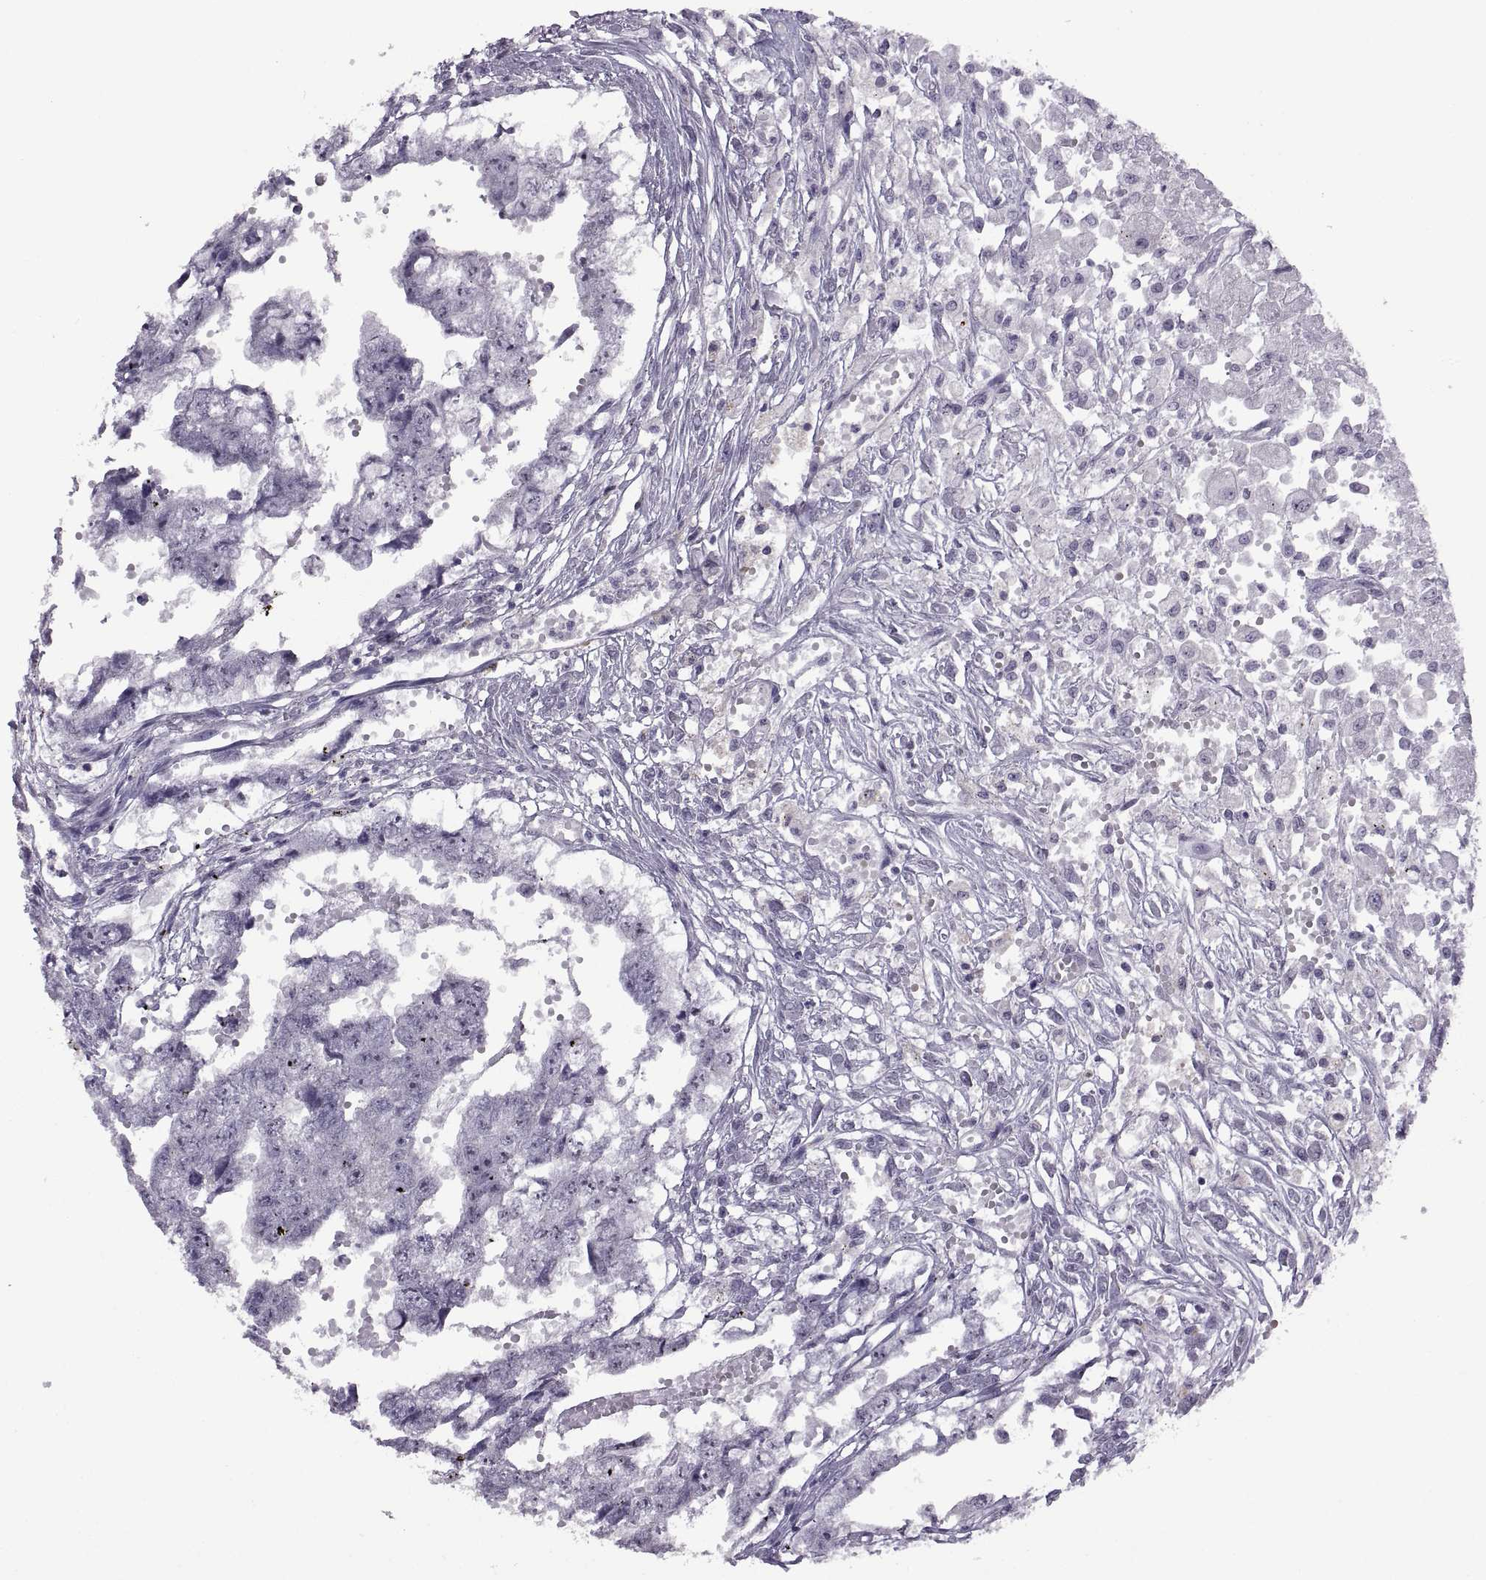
{"staining": {"intensity": "negative", "quantity": "none", "location": "none"}, "tissue": "testis cancer", "cell_type": "Tumor cells", "image_type": "cancer", "snomed": [{"axis": "morphology", "description": "Carcinoma, Embryonal, NOS"}, {"axis": "morphology", "description": "Teratoma, malignant, NOS"}, {"axis": "topography", "description": "Testis"}], "caption": "Immunohistochemistry micrograph of teratoma (malignant) (testis) stained for a protein (brown), which displays no positivity in tumor cells.", "gene": "ASIC2", "patient": {"sex": "male", "age": 44}}